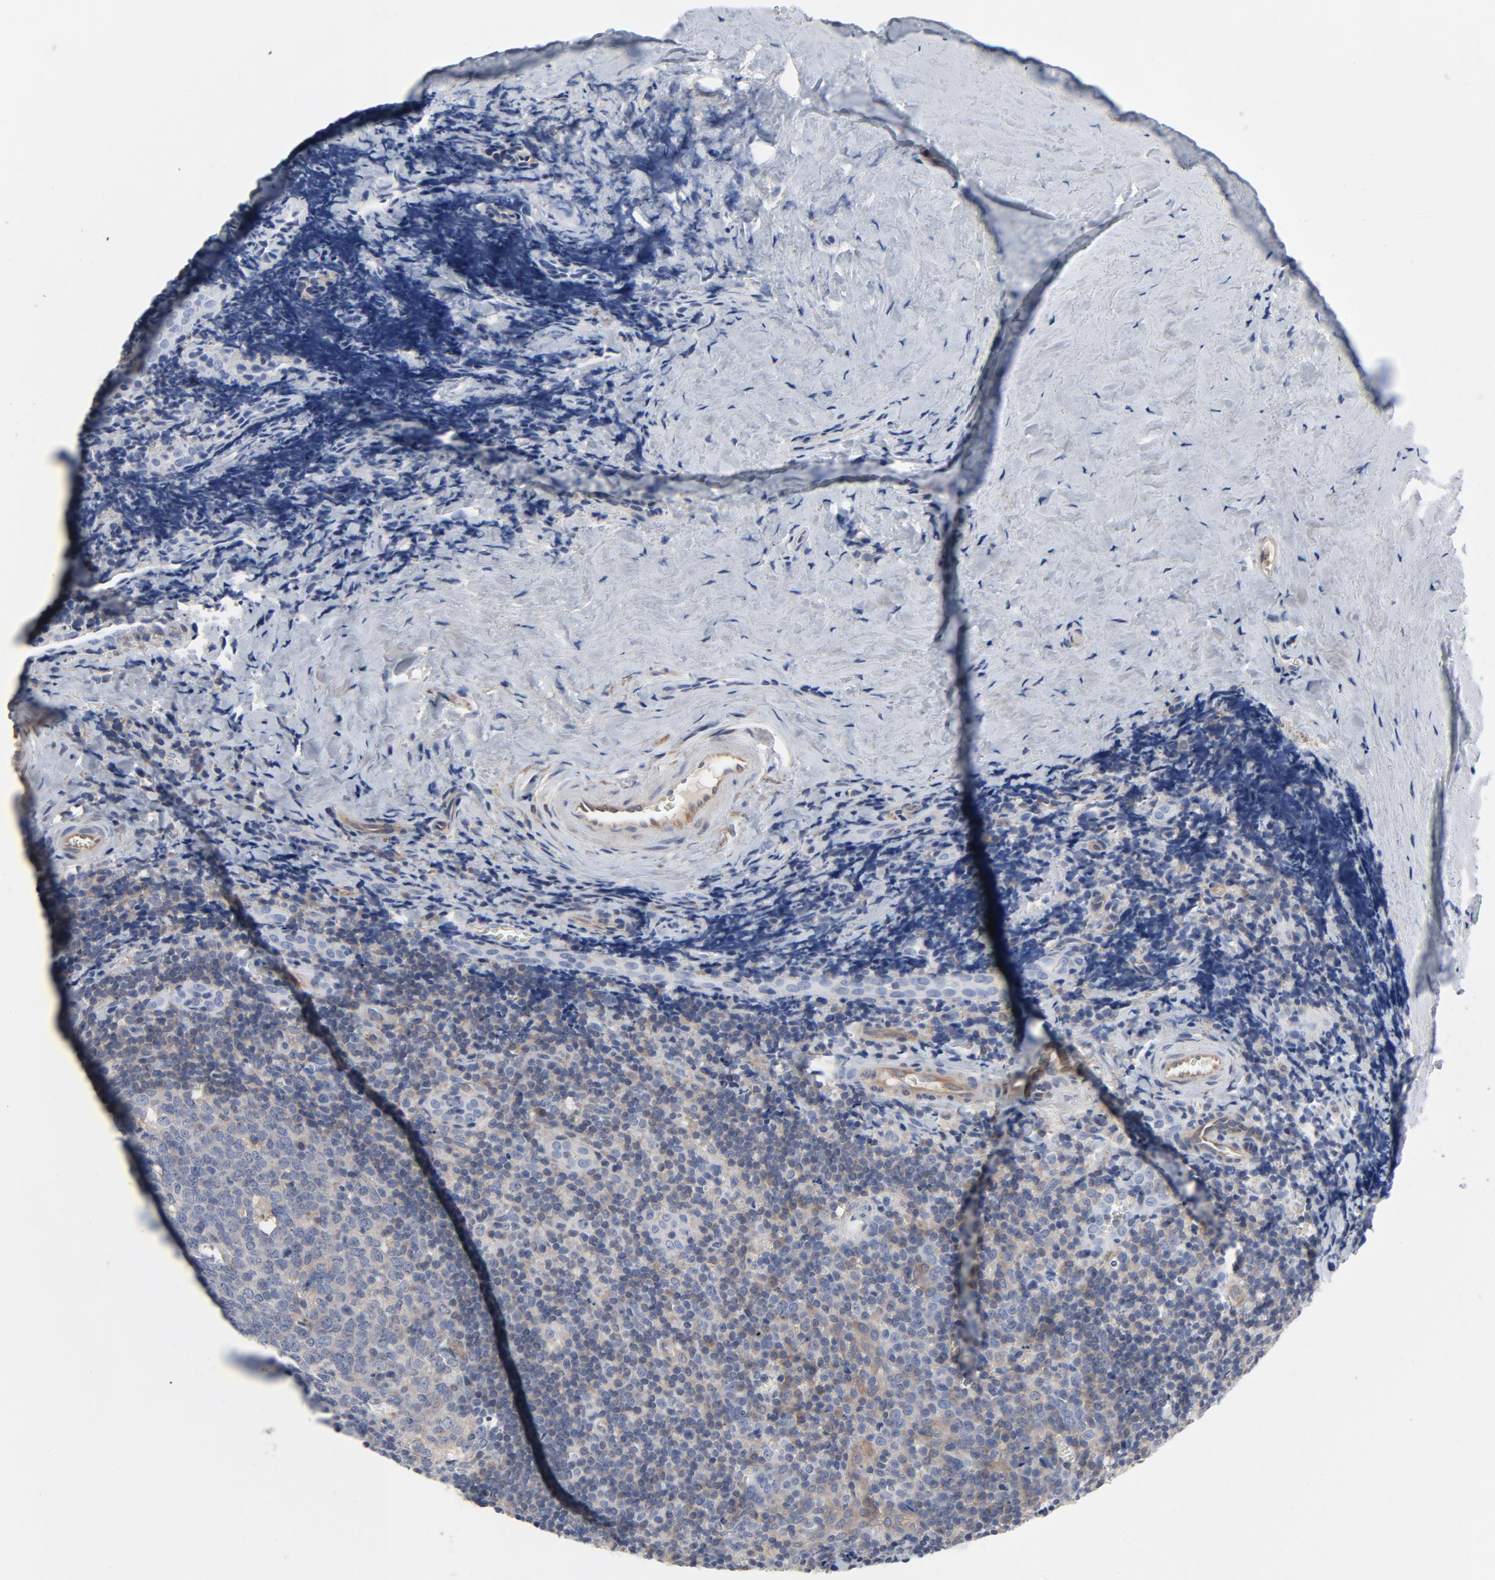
{"staining": {"intensity": "moderate", "quantity": ">75%", "location": "cytoplasmic/membranous"}, "tissue": "tonsil", "cell_type": "Germinal center cells", "image_type": "normal", "snomed": [{"axis": "morphology", "description": "Normal tissue, NOS"}, {"axis": "topography", "description": "Tonsil"}], "caption": "Immunohistochemistry (IHC) (DAB (3,3'-diaminobenzidine)) staining of normal tonsil shows moderate cytoplasmic/membranous protein positivity in approximately >75% of germinal center cells.", "gene": "DYNLT3", "patient": {"sex": "male", "age": 20}}